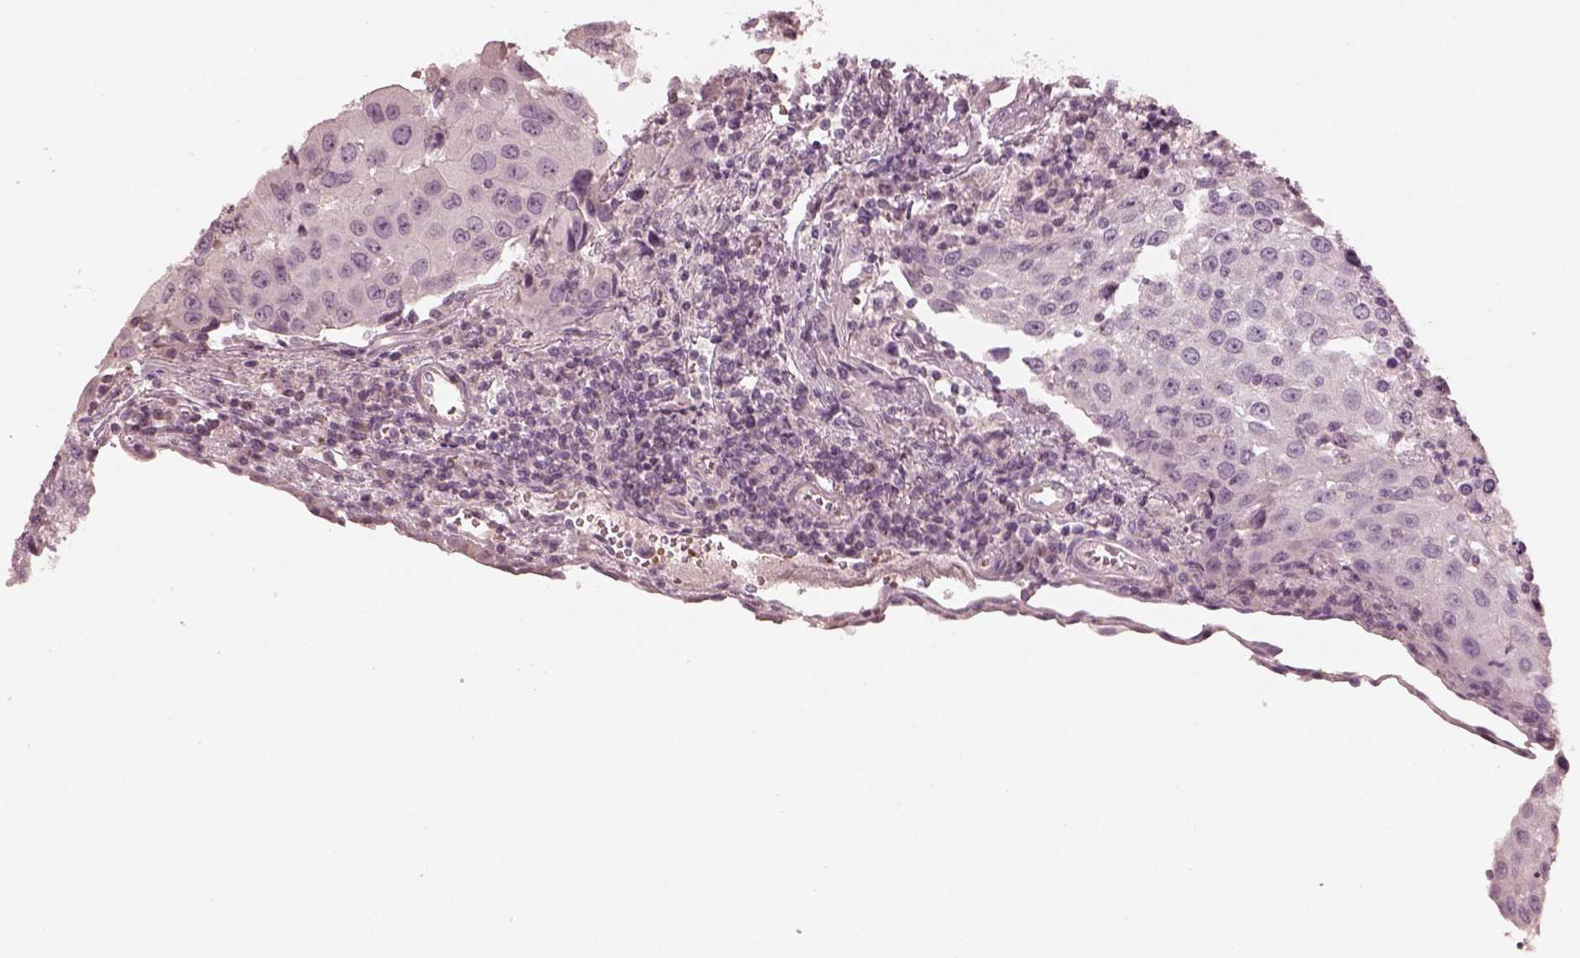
{"staining": {"intensity": "negative", "quantity": "none", "location": "none"}, "tissue": "urothelial cancer", "cell_type": "Tumor cells", "image_type": "cancer", "snomed": [{"axis": "morphology", "description": "Urothelial carcinoma, High grade"}, {"axis": "topography", "description": "Urinary bladder"}], "caption": "Immunohistochemistry (IHC) image of neoplastic tissue: human urothelial carcinoma (high-grade) stained with DAB (3,3'-diaminobenzidine) exhibits no significant protein staining in tumor cells.", "gene": "ANKLE1", "patient": {"sex": "female", "age": 85}}